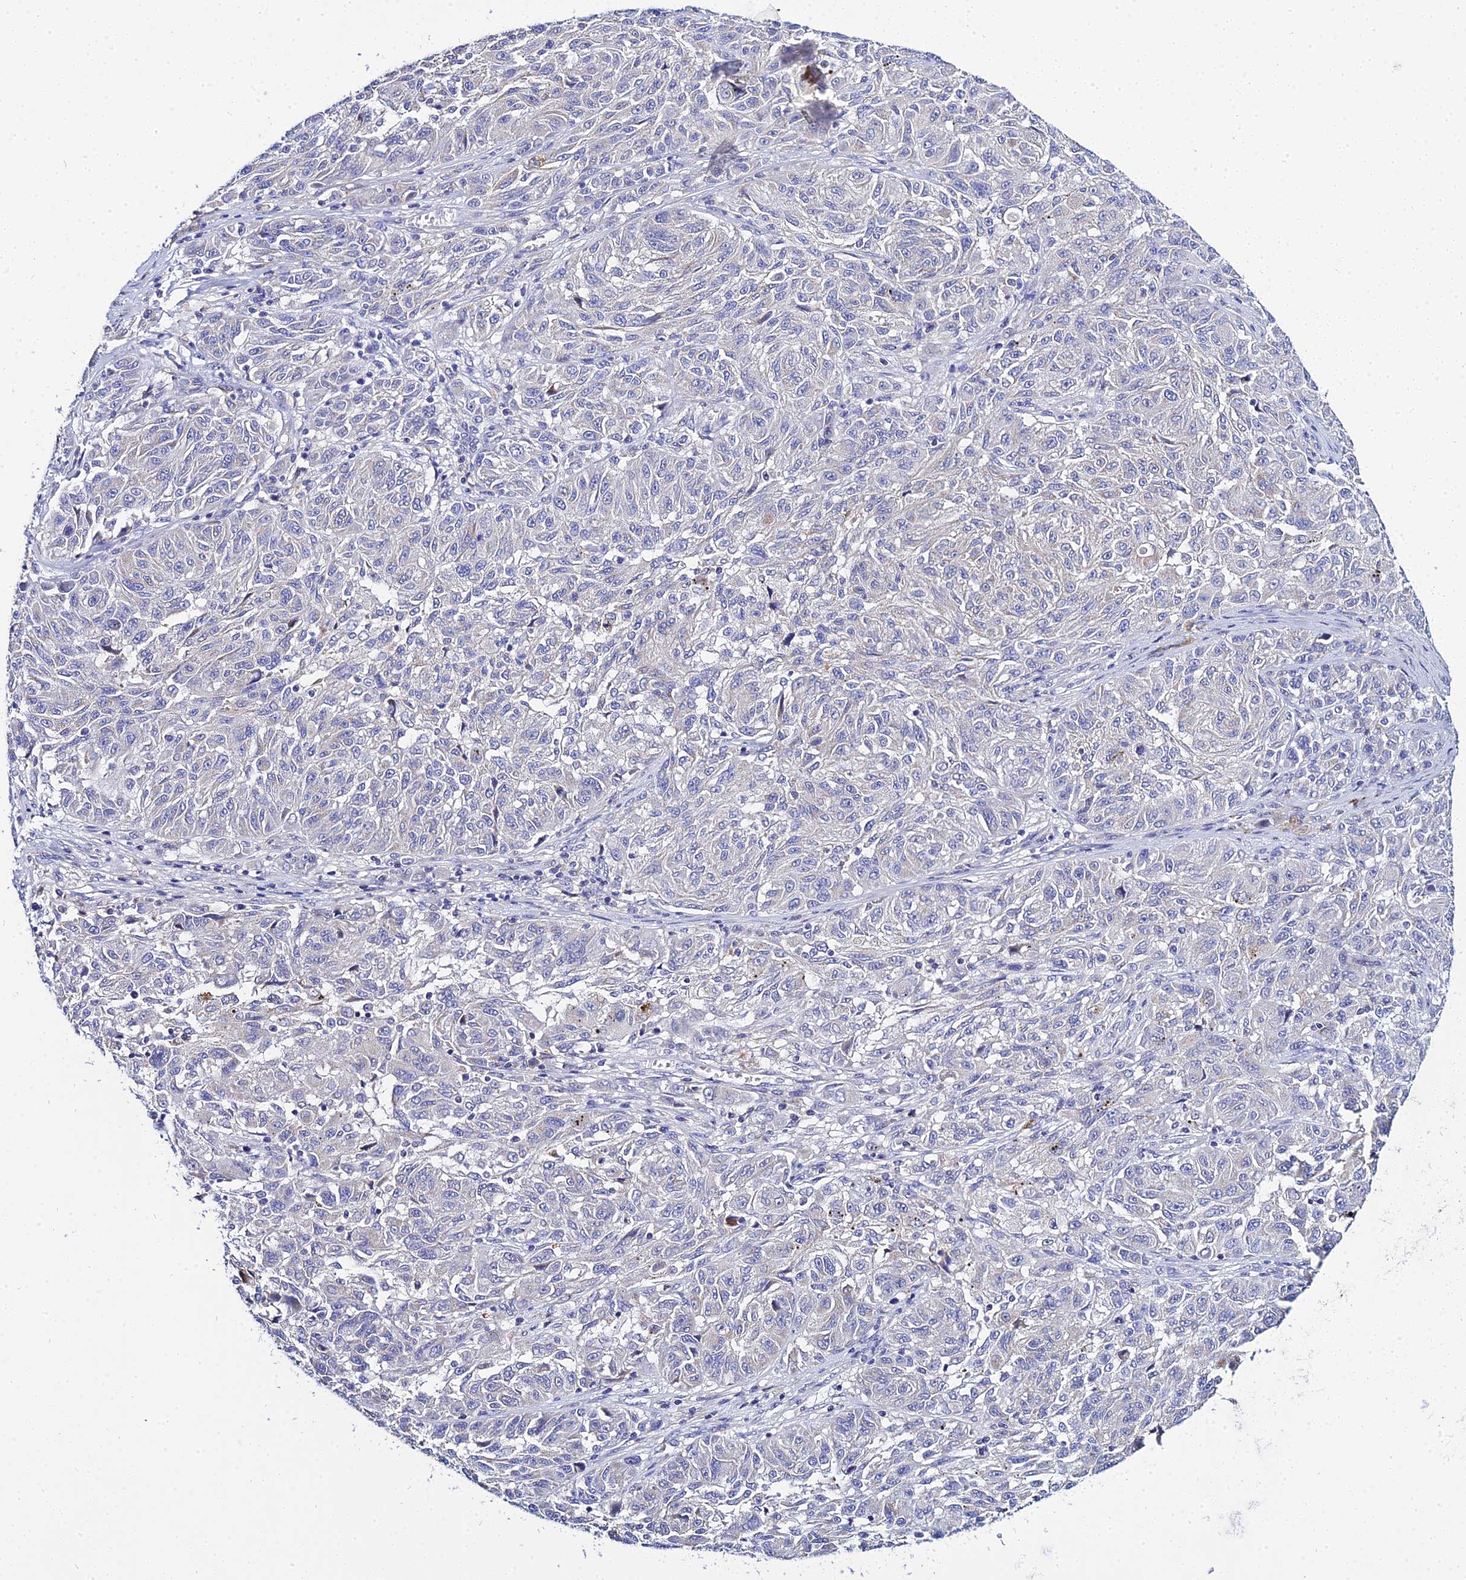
{"staining": {"intensity": "negative", "quantity": "none", "location": "none"}, "tissue": "melanoma", "cell_type": "Tumor cells", "image_type": "cancer", "snomed": [{"axis": "morphology", "description": "Malignant melanoma, NOS"}, {"axis": "topography", "description": "Skin"}], "caption": "This is a photomicrograph of immunohistochemistry staining of melanoma, which shows no positivity in tumor cells.", "gene": "ZXDA", "patient": {"sex": "male", "age": 53}}